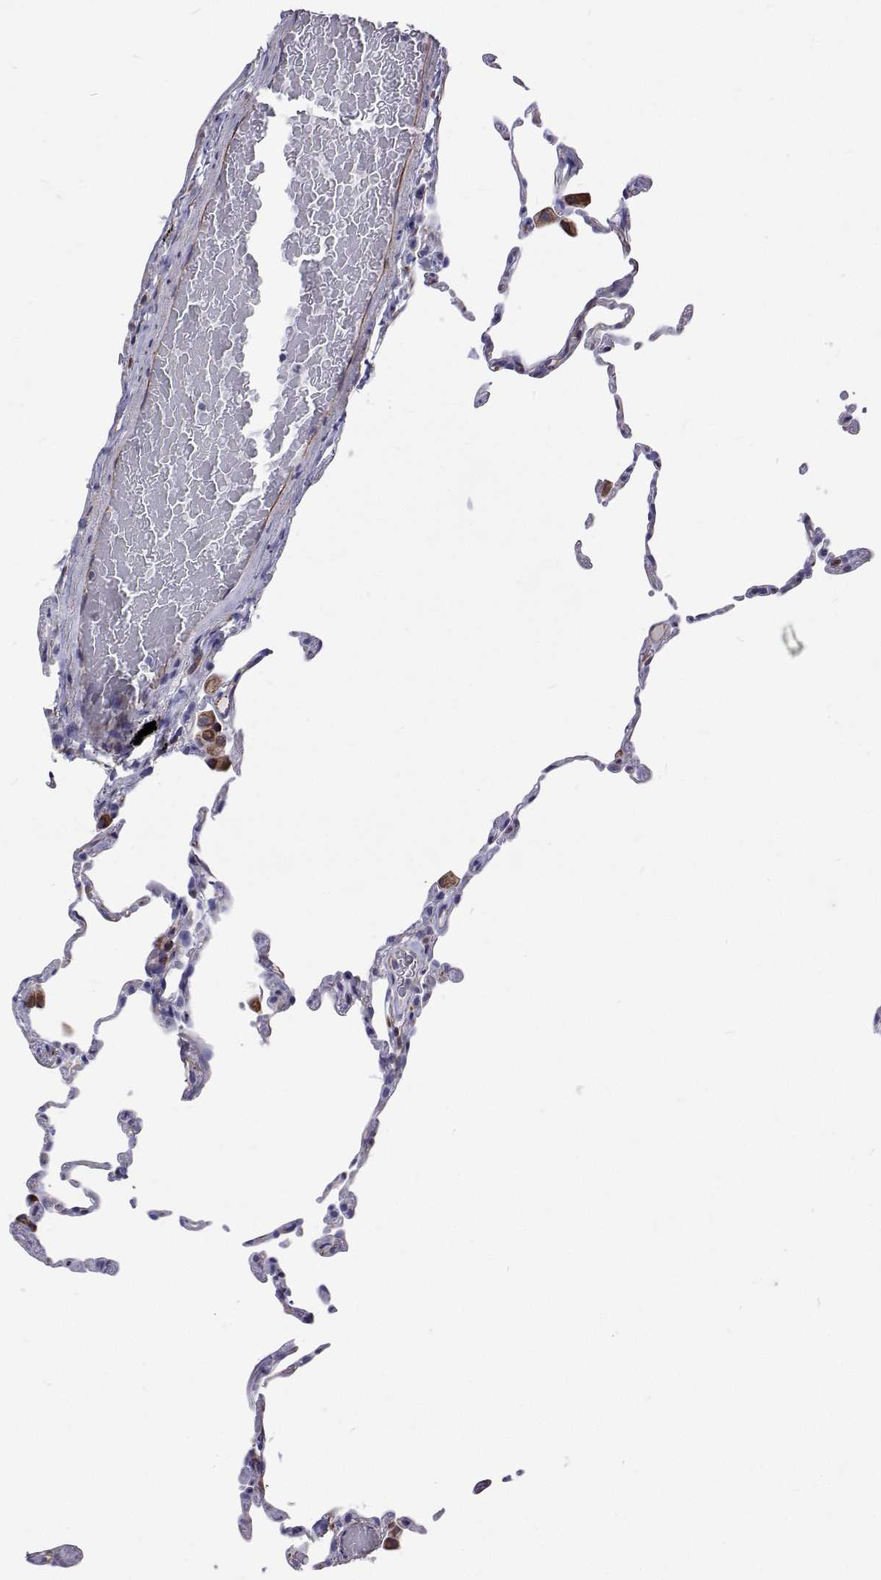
{"staining": {"intensity": "moderate", "quantity": "<25%", "location": "cytoplasmic/membranous"}, "tissue": "lung", "cell_type": "Alveolar cells", "image_type": "normal", "snomed": [{"axis": "morphology", "description": "Normal tissue, NOS"}, {"axis": "topography", "description": "Lung"}], "caption": "DAB immunohistochemical staining of unremarkable lung demonstrates moderate cytoplasmic/membranous protein positivity in approximately <25% of alveolar cells. (DAB IHC with brightfield microscopy, high magnification).", "gene": "OPRPN", "patient": {"sex": "female", "age": 57}}